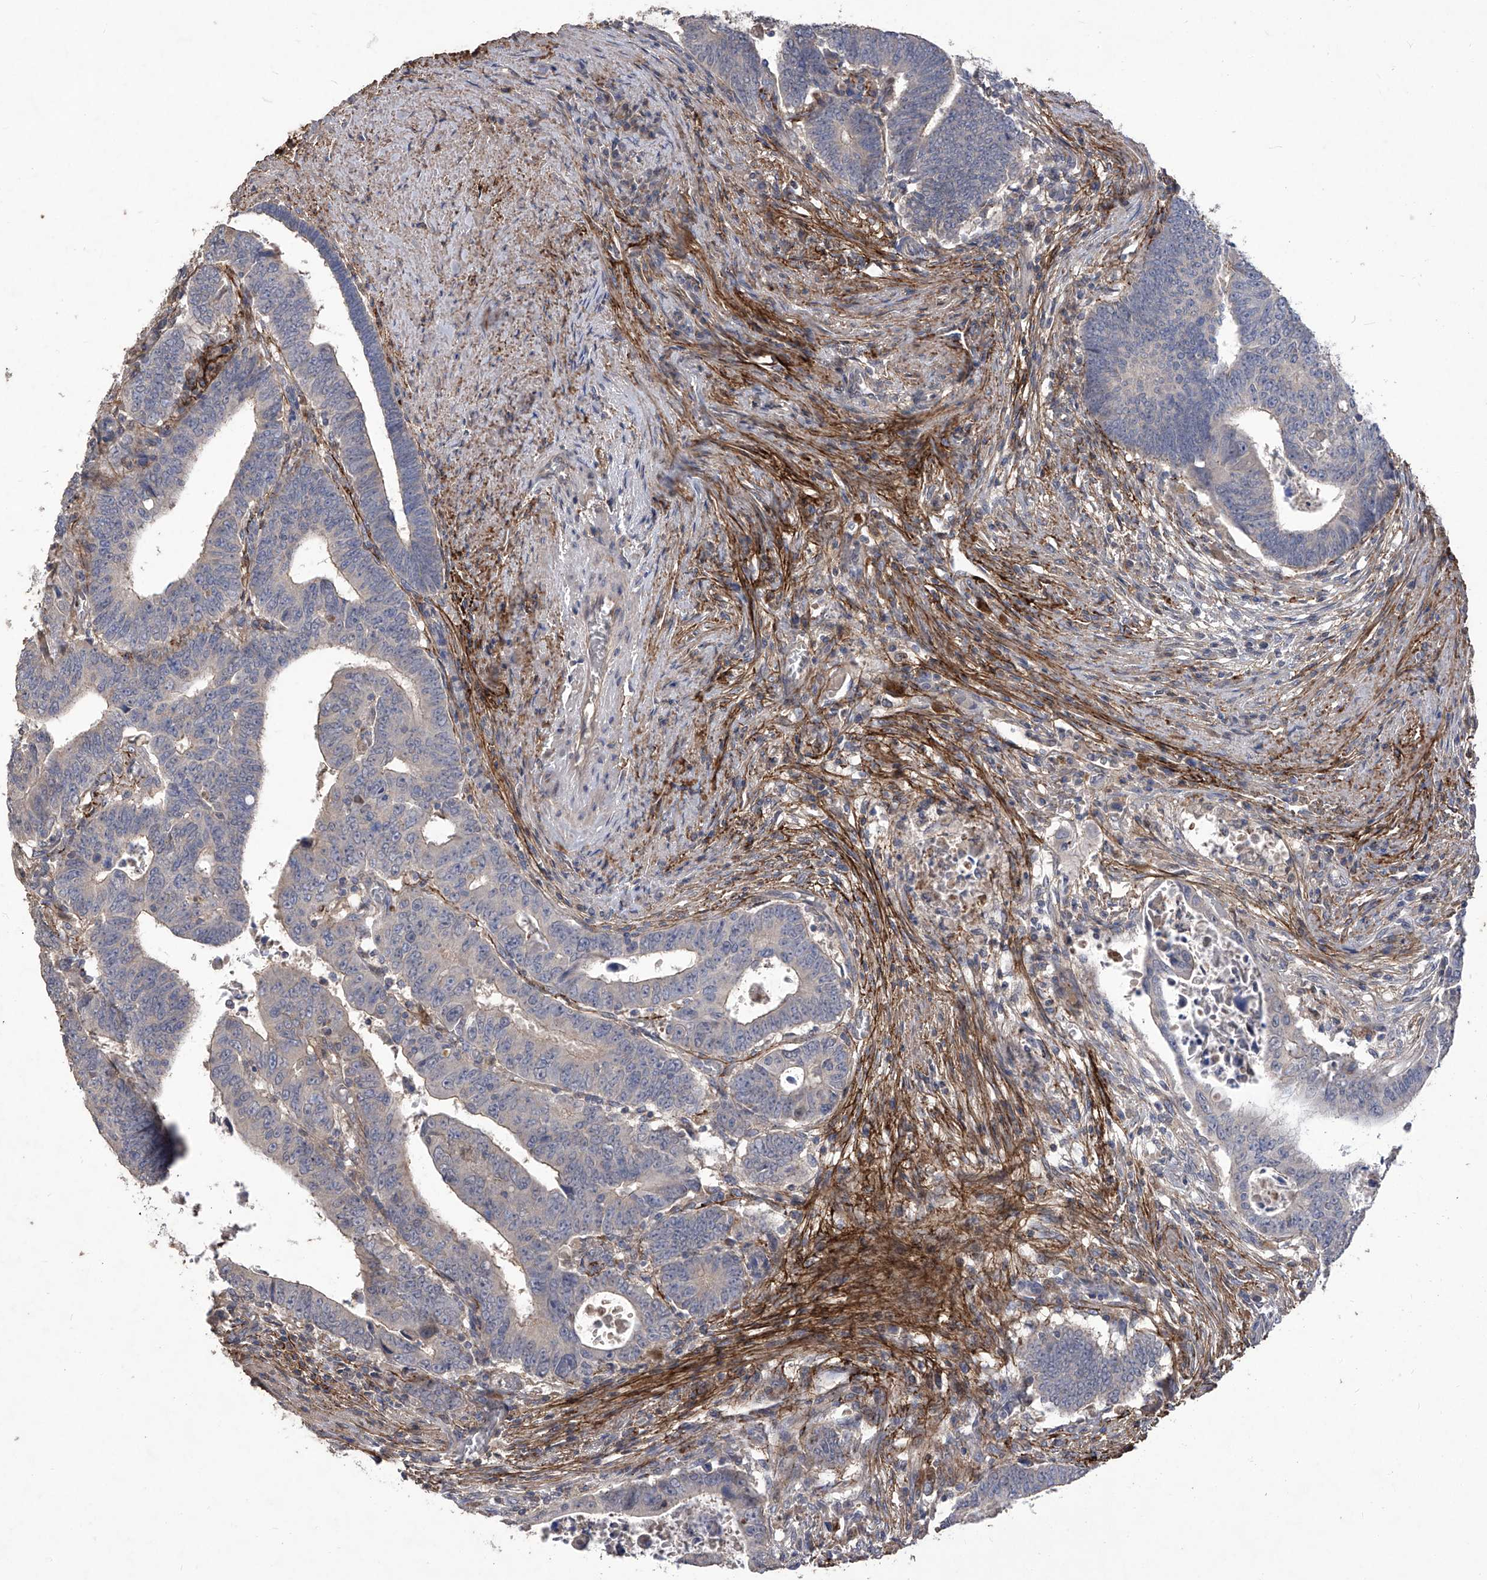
{"staining": {"intensity": "negative", "quantity": "none", "location": "none"}, "tissue": "colorectal cancer", "cell_type": "Tumor cells", "image_type": "cancer", "snomed": [{"axis": "morphology", "description": "Normal tissue, NOS"}, {"axis": "morphology", "description": "Adenocarcinoma, NOS"}, {"axis": "topography", "description": "Rectum"}], "caption": "This is an immunohistochemistry (IHC) histopathology image of colorectal adenocarcinoma. There is no staining in tumor cells.", "gene": "TXNIP", "patient": {"sex": "female", "age": 65}}